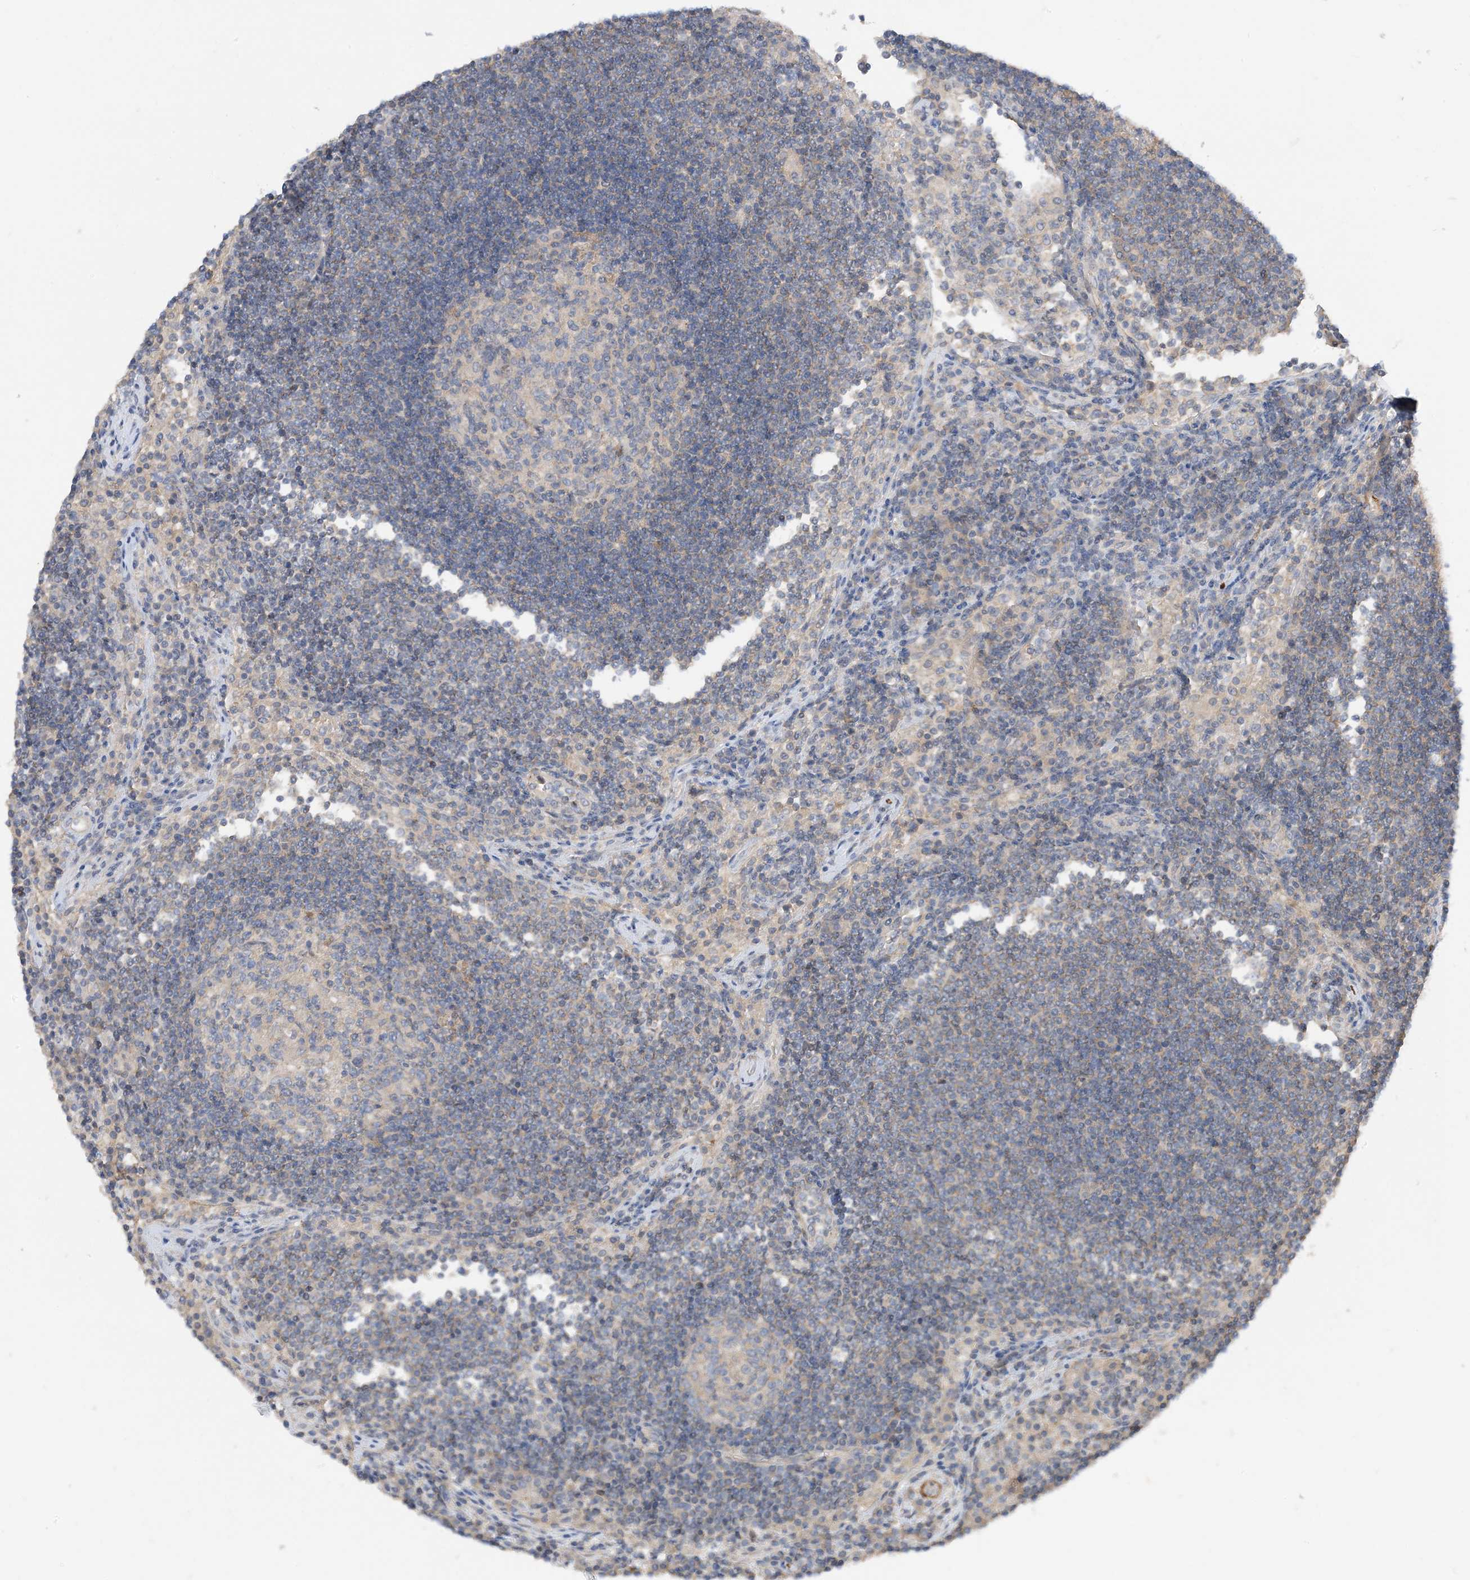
{"staining": {"intensity": "negative", "quantity": "none", "location": "none"}, "tissue": "lymph node", "cell_type": "Germinal center cells", "image_type": "normal", "snomed": [{"axis": "morphology", "description": "Normal tissue, NOS"}, {"axis": "topography", "description": "Lymph node"}], "caption": "Protein analysis of normal lymph node exhibits no significant positivity in germinal center cells. (Immunohistochemistry (ihc), brightfield microscopy, high magnification).", "gene": "KIFBP", "patient": {"sex": "female", "age": 53}}